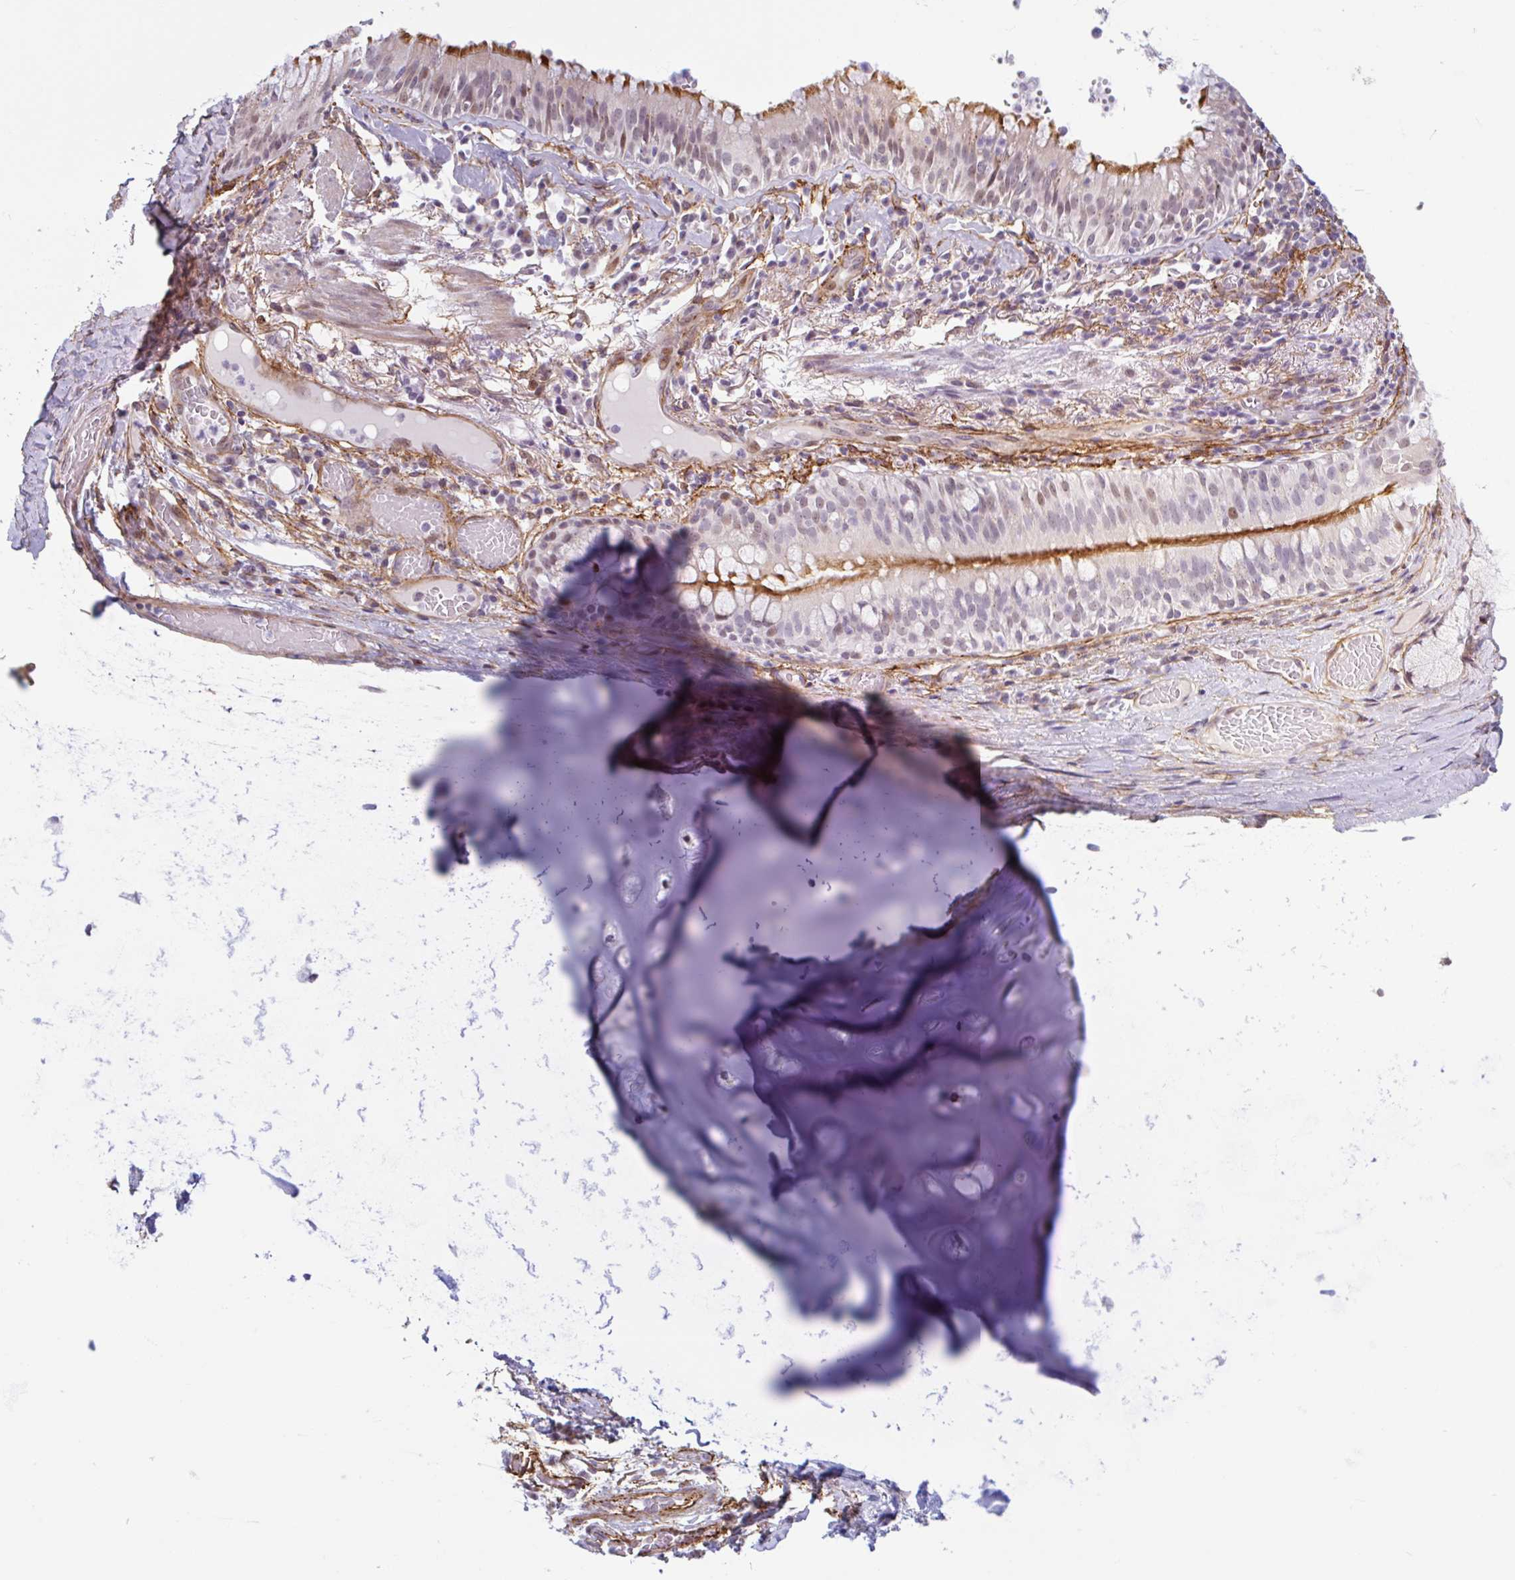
{"staining": {"intensity": "weak", "quantity": "25%-75%", "location": "cytoplasmic/membranous"}, "tissue": "adipose tissue", "cell_type": "Adipocytes", "image_type": "normal", "snomed": [{"axis": "morphology", "description": "Normal tissue, NOS"}, {"axis": "topography", "description": "Cartilage tissue"}, {"axis": "topography", "description": "Bronchus"}], "caption": "A brown stain highlights weak cytoplasmic/membranous staining of a protein in adipocytes of unremarkable human adipose tissue.", "gene": "TMEM119", "patient": {"sex": "male", "age": 56}}